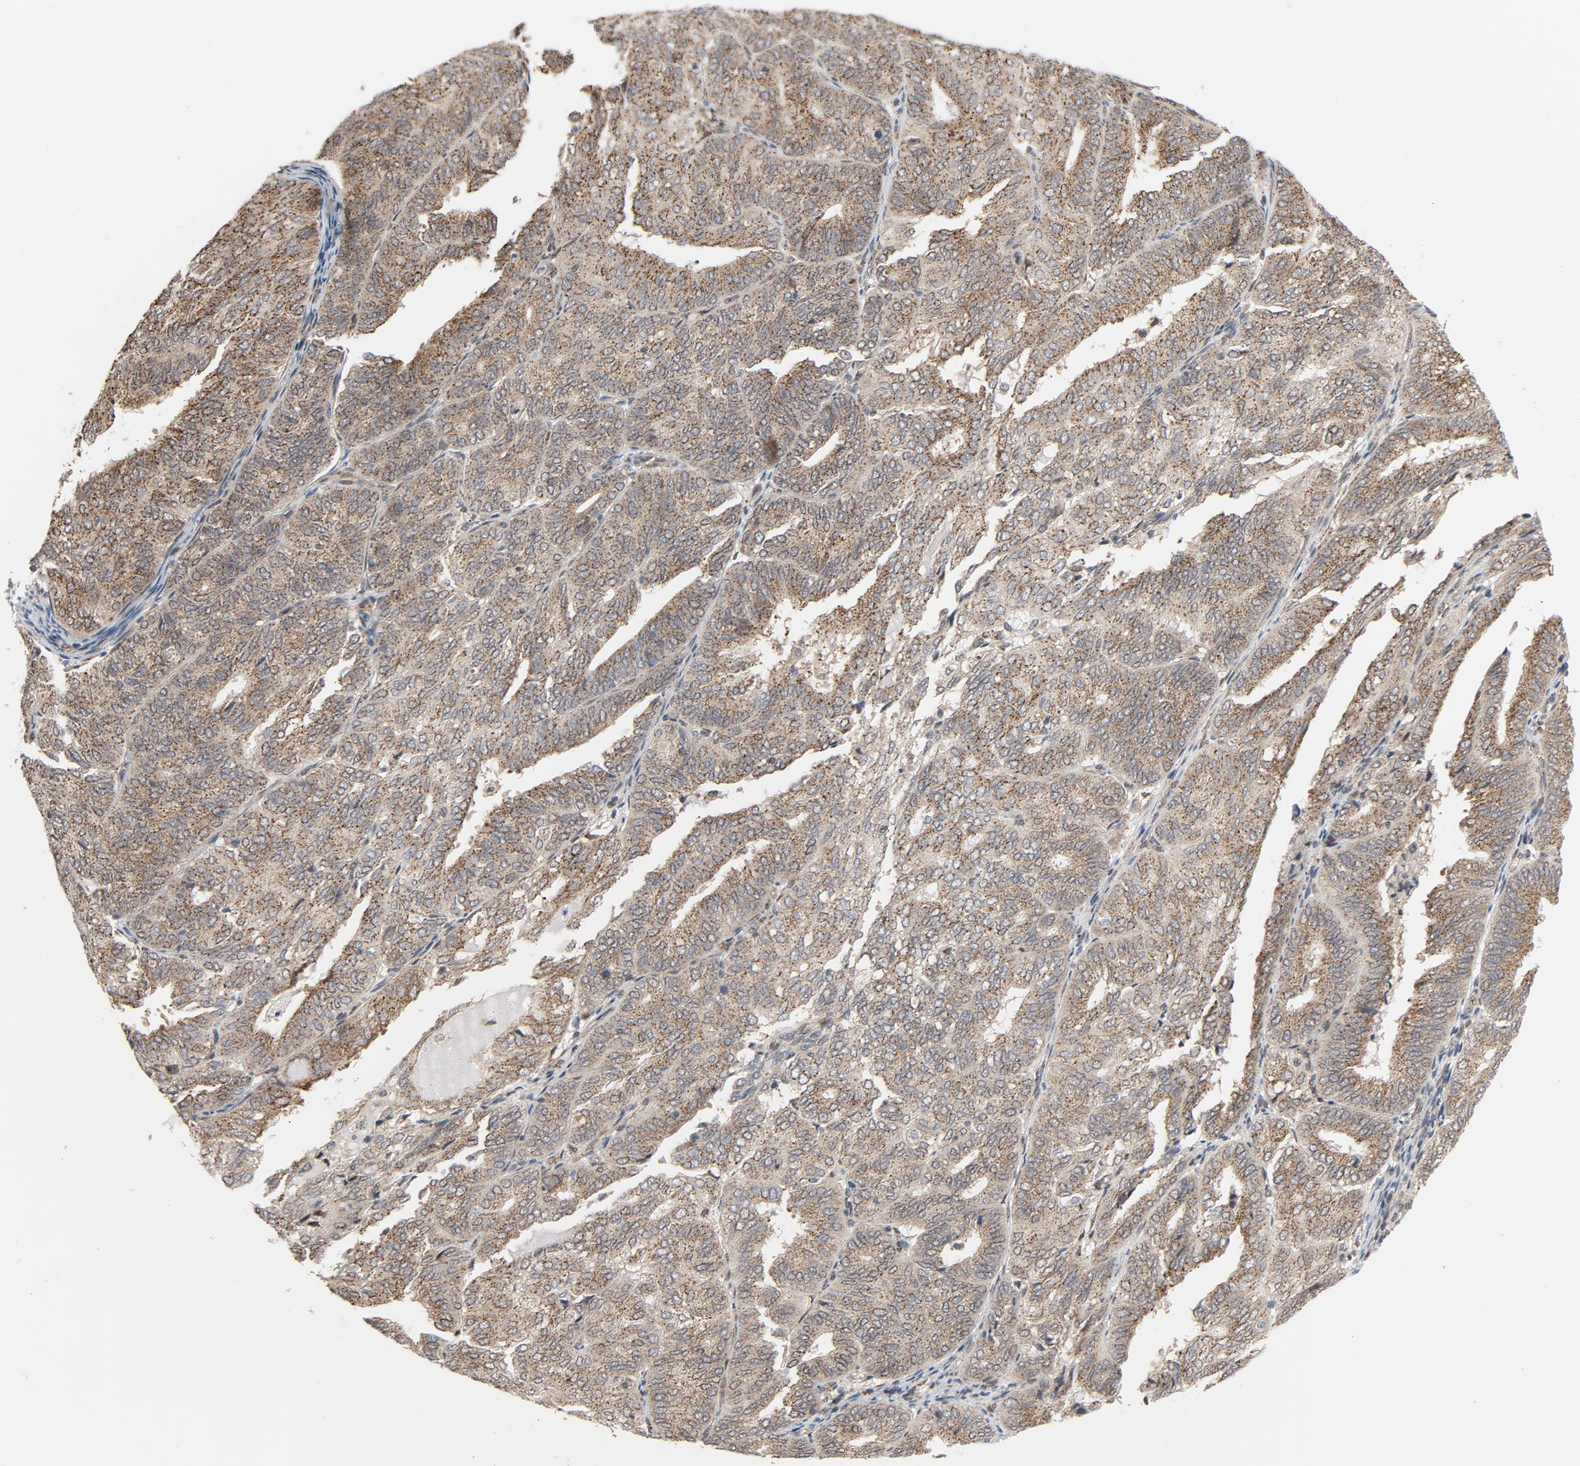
{"staining": {"intensity": "moderate", "quantity": ">75%", "location": "cytoplasmic/membranous"}, "tissue": "endometrial cancer", "cell_type": "Tumor cells", "image_type": "cancer", "snomed": [{"axis": "morphology", "description": "Adenocarcinoma, NOS"}, {"axis": "topography", "description": "Endometrium"}], "caption": "Immunohistochemistry micrograph of neoplastic tissue: endometrial cancer stained using immunohistochemistry reveals medium levels of moderate protein expression localized specifically in the cytoplasmic/membranous of tumor cells, appearing as a cytoplasmic/membranous brown color.", "gene": "RPL12", "patient": {"sex": "female", "age": 59}}